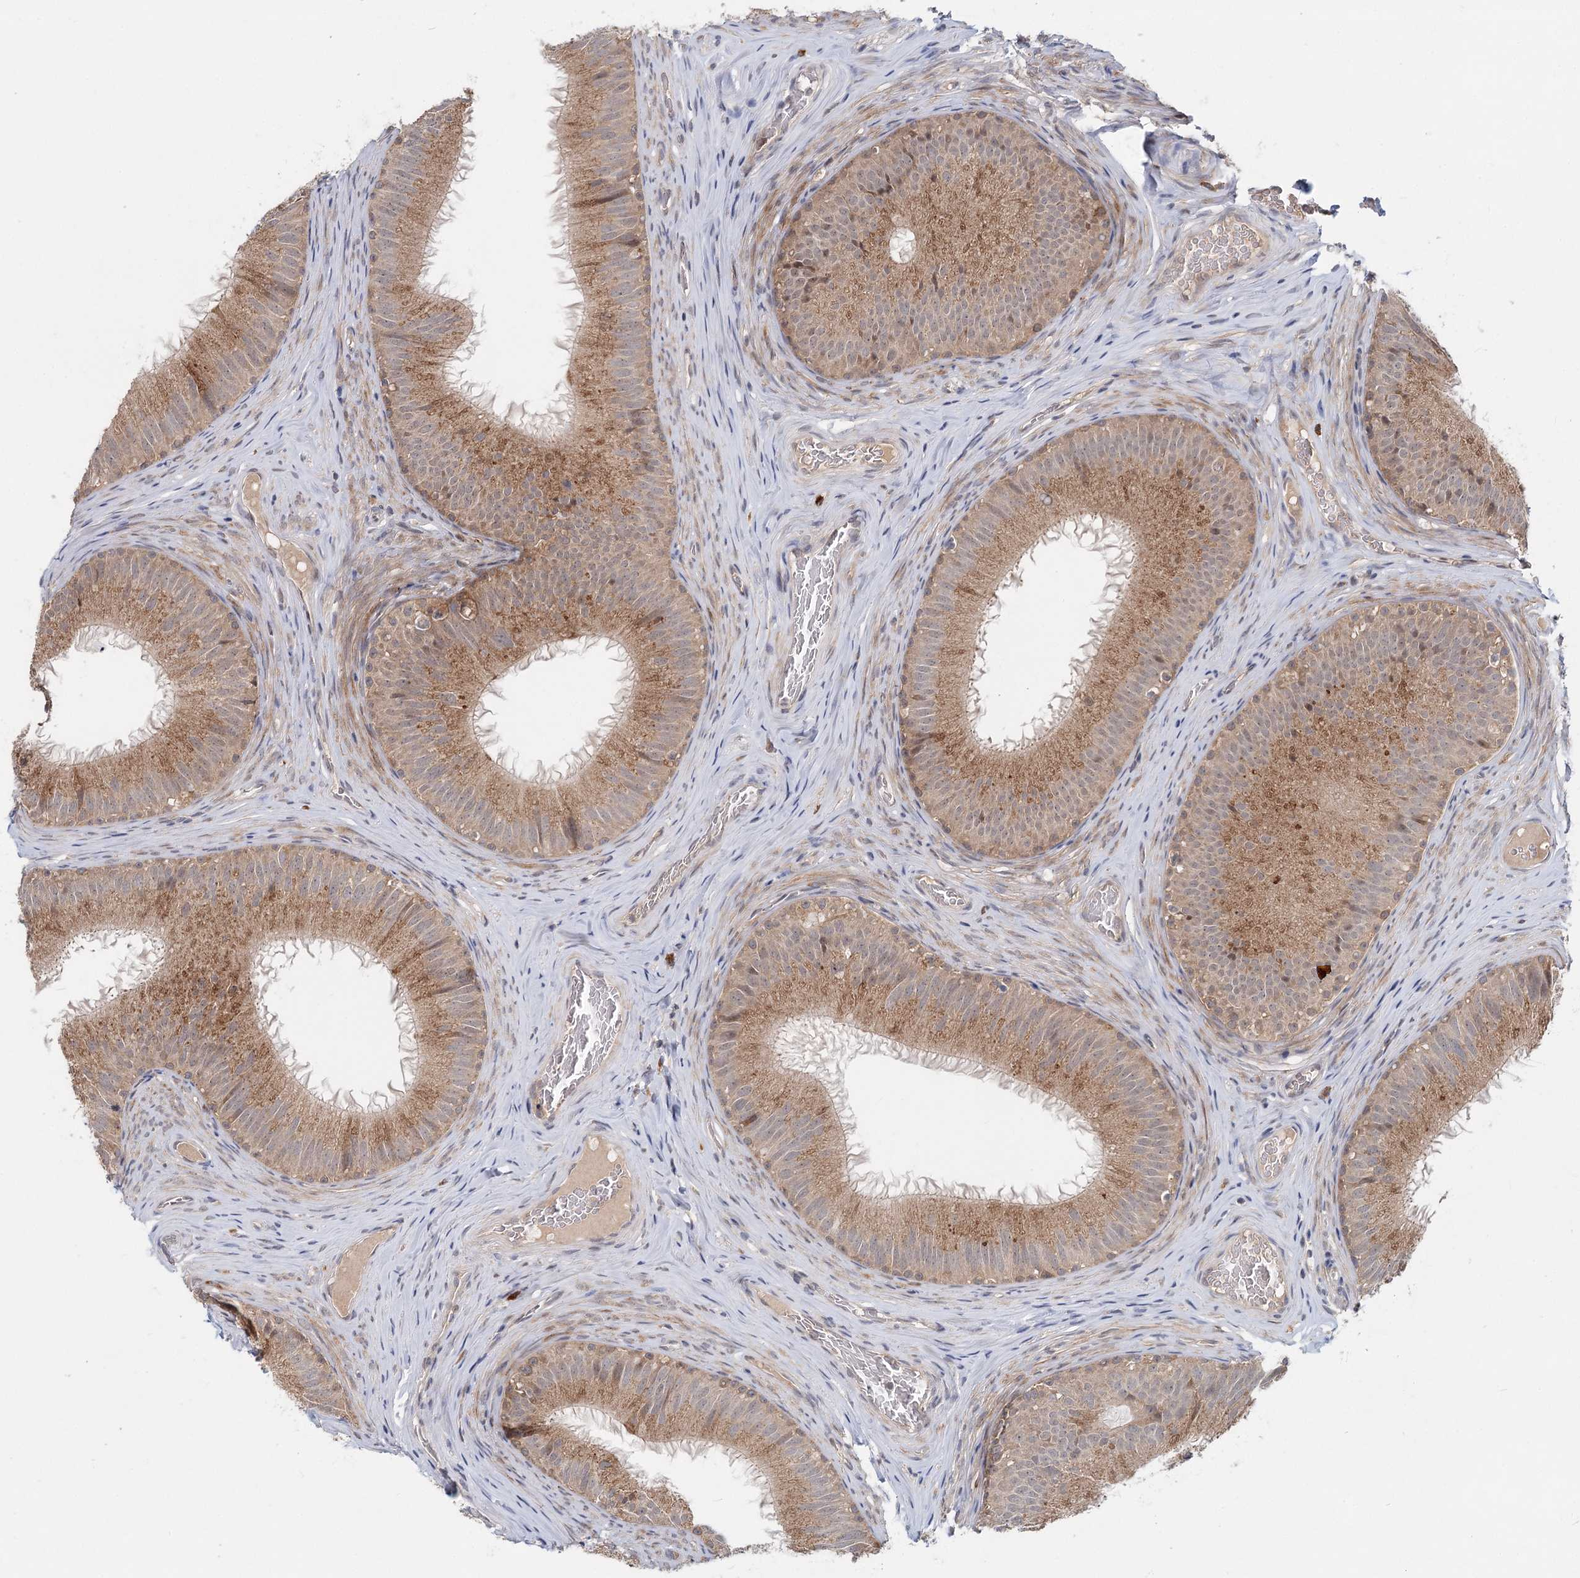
{"staining": {"intensity": "moderate", "quantity": ">75%", "location": "cytoplasmic/membranous"}, "tissue": "epididymis", "cell_type": "Glandular cells", "image_type": "normal", "snomed": [{"axis": "morphology", "description": "Normal tissue, NOS"}, {"axis": "topography", "description": "Epididymis"}], "caption": "Immunohistochemical staining of unremarkable human epididymis reveals moderate cytoplasmic/membranous protein positivity in about >75% of glandular cells.", "gene": "AP3B1", "patient": {"sex": "male", "age": 34}}